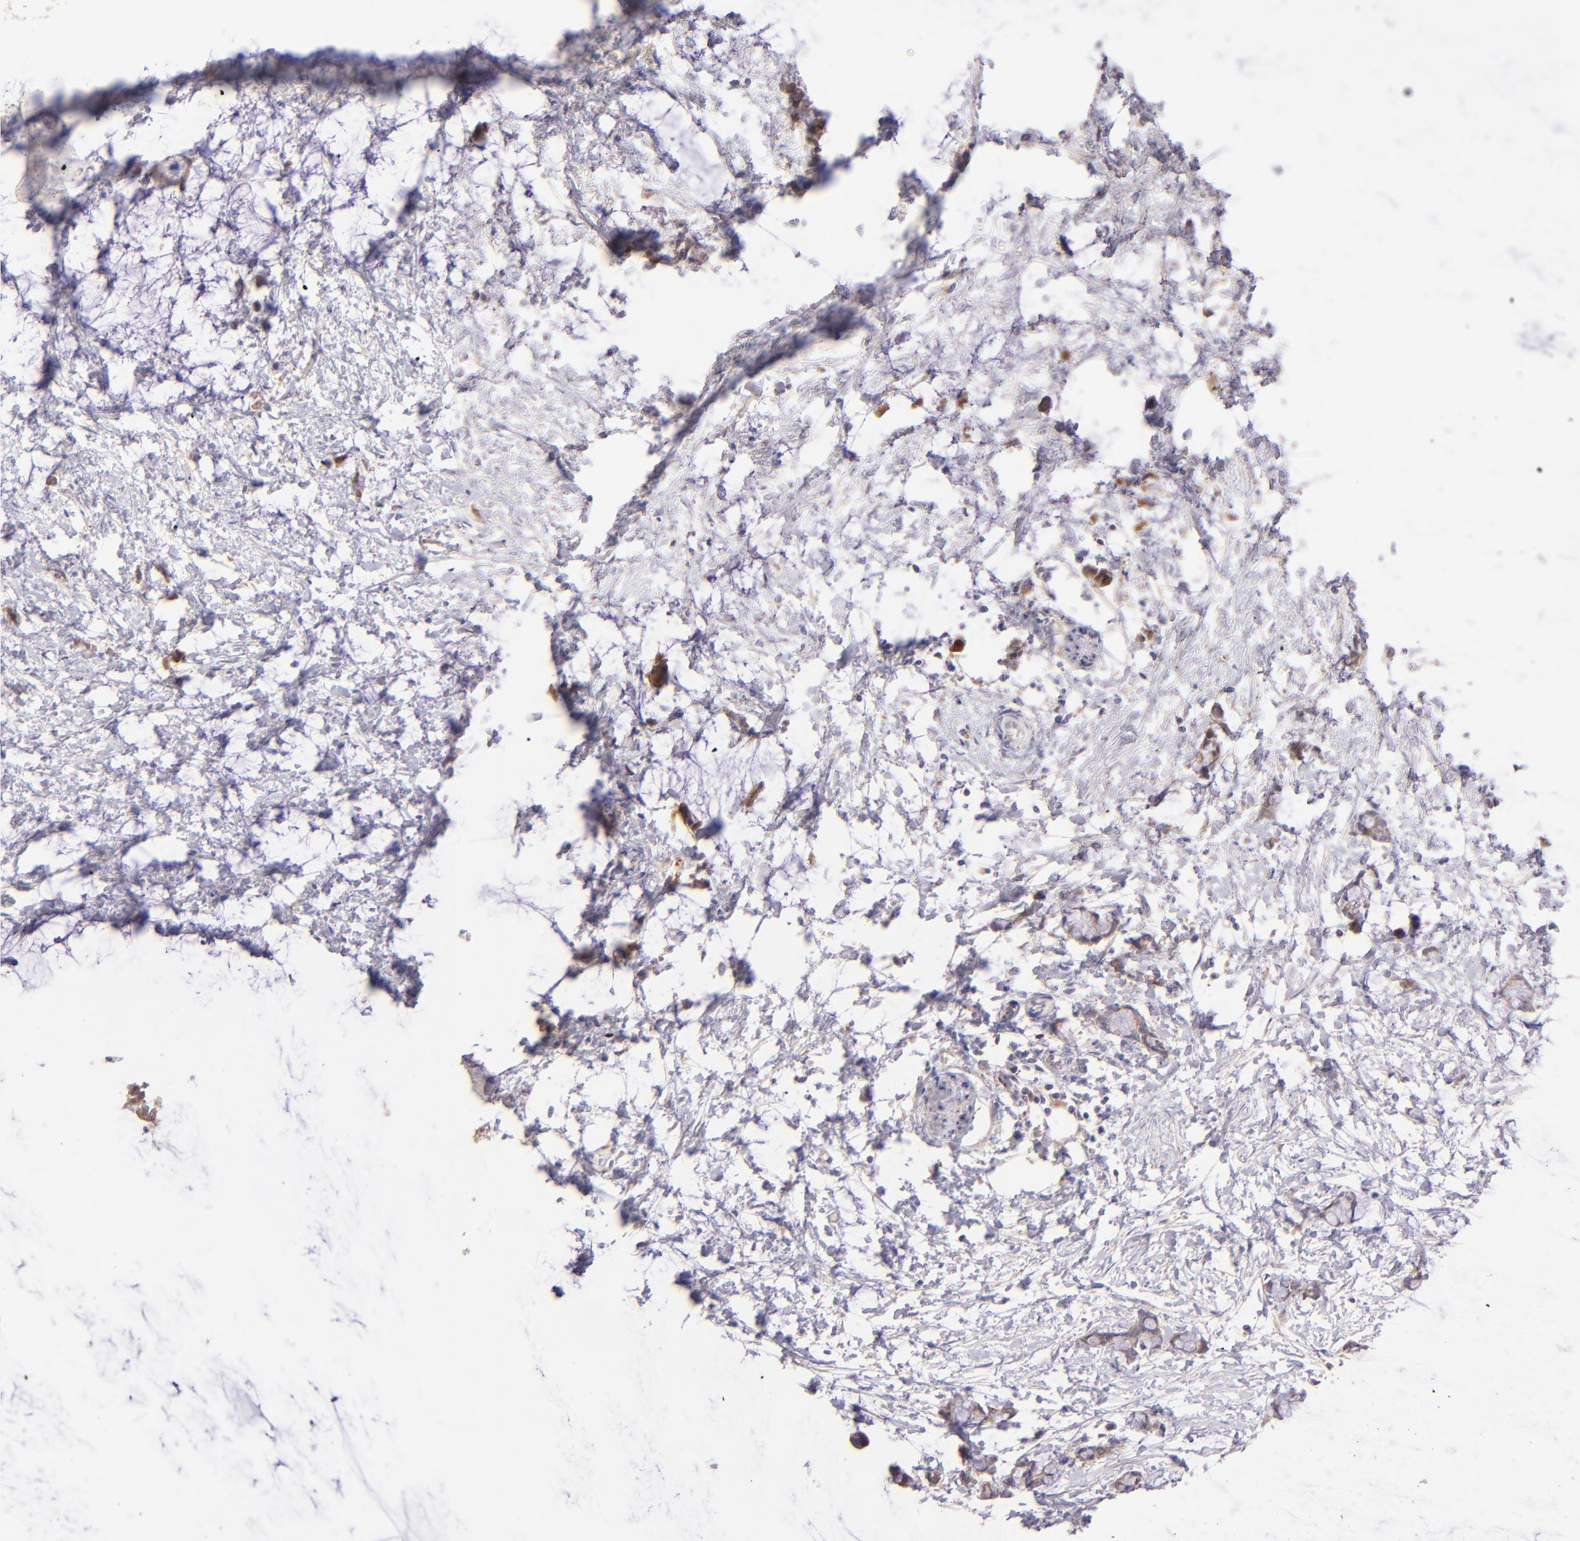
{"staining": {"intensity": "weak", "quantity": ">75%", "location": "cytoplasmic/membranous"}, "tissue": "colorectal cancer", "cell_type": "Tumor cells", "image_type": "cancer", "snomed": [{"axis": "morphology", "description": "Normal tissue, NOS"}, {"axis": "morphology", "description": "Adenocarcinoma, NOS"}, {"axis": "topography", "description": "Colon"}, {"axis": "topography", "description": "Peripheral nerve tissue"}], "caption": "This photomicrograph reveals IHC staining of human colorectal adenocarcinoma, with low weak cytoplasmic/membranous positivity in about >75% of tumor cells.", "gene": "SH2D4A", "patient": {"sex": "male", "age": 14}}